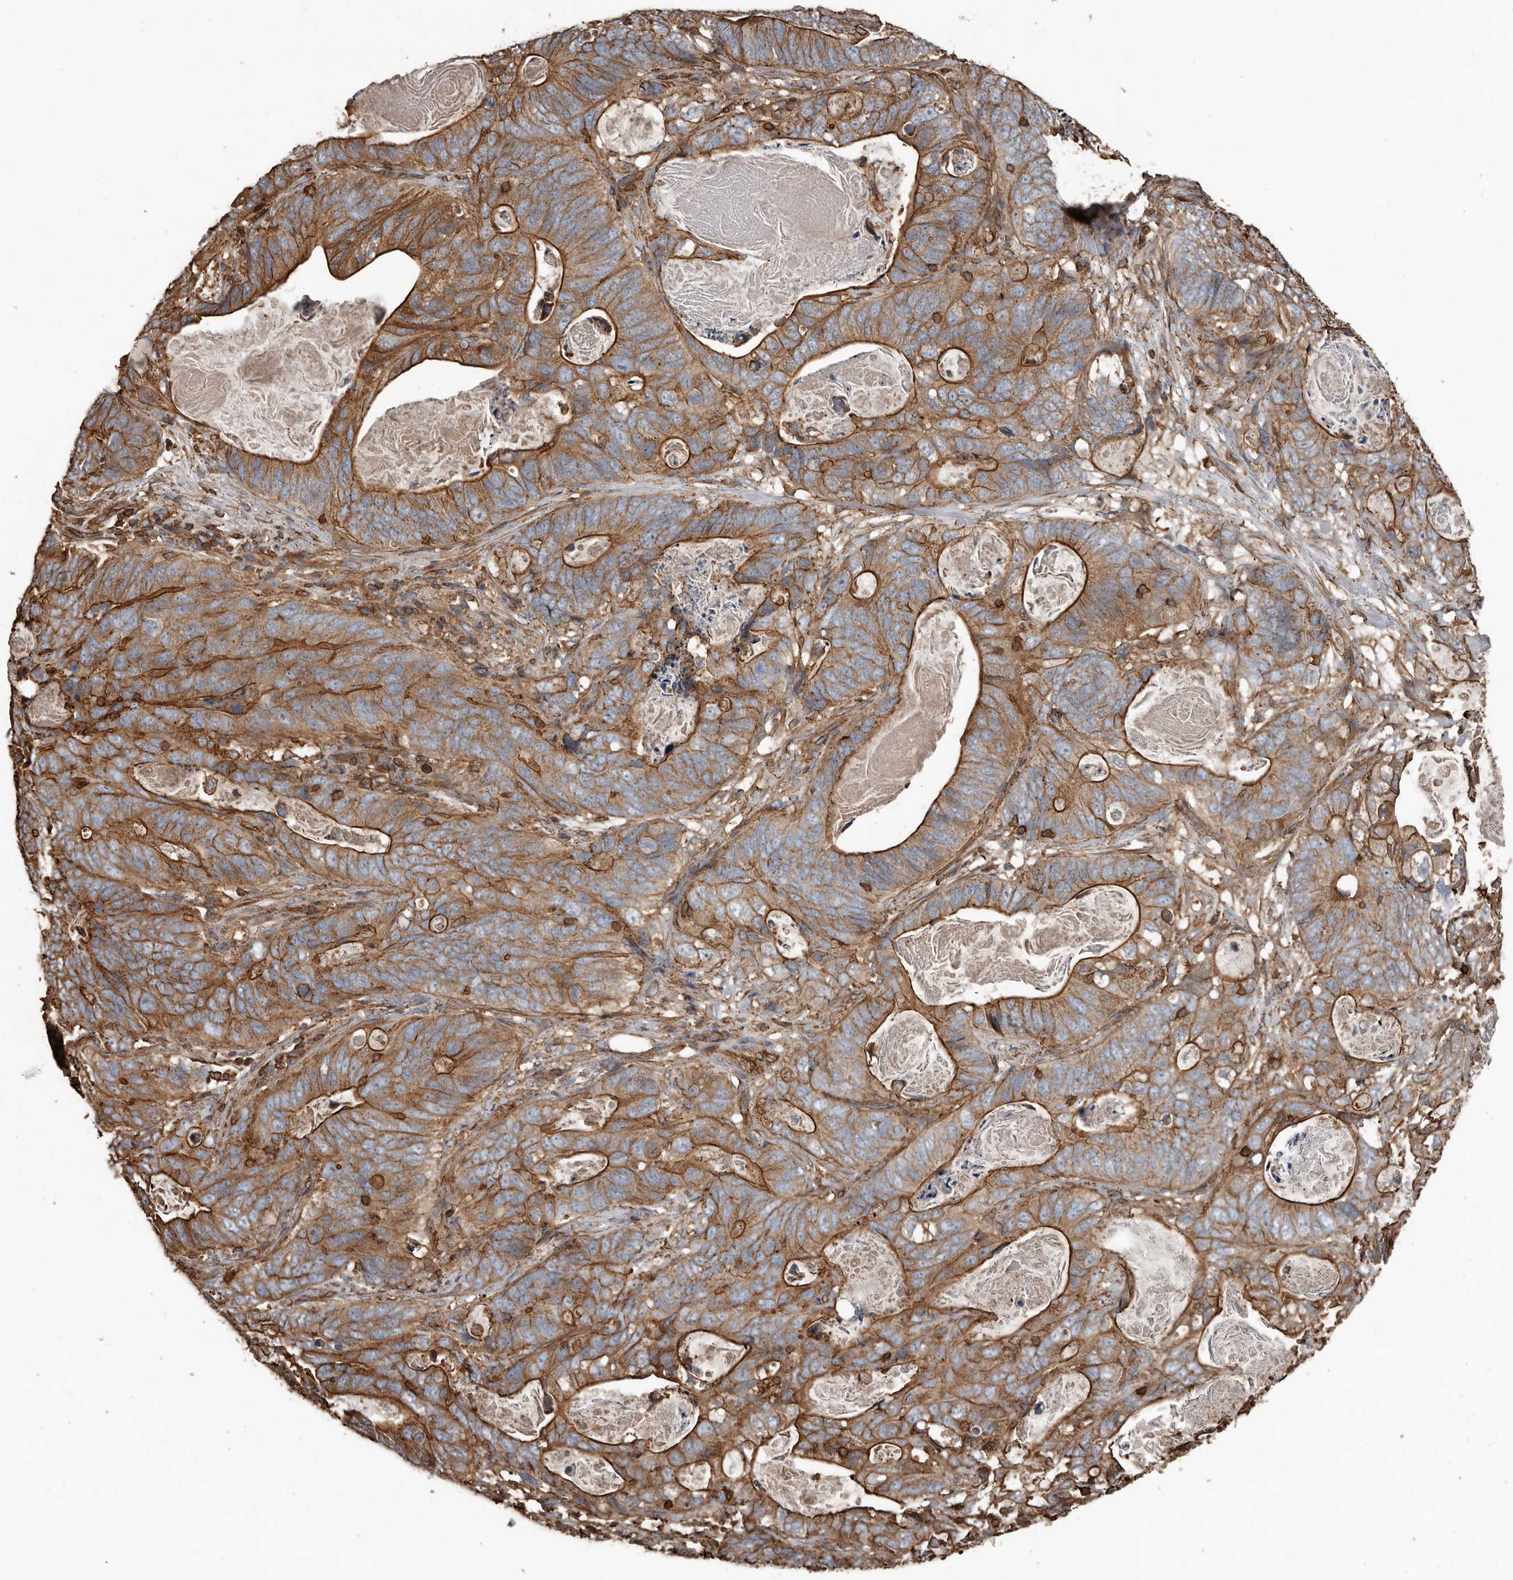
{"staining": {"intensity": "strong", "quantity": "25%-75%", "location": "cytoplasmic/membranous"}, "tissue": "stomach cancer", "cell_type": "Tumor cells", "image_type": "cancer", "snomed": [{"axis": "morphology", "description": "Normal tissue, NOS"}, {"axis": "morphology", "description": "Adenocarcinoma, NOS"}, {"axis": "topography", "description": "Stomach"}], "caption": "Strong cytoplasmic/membranous positivity for a protein is identified in about 25%-75% of tumor cells of adenocarcinoma (stomach) using IHC.", "gene": "DENND6B", "patient": {"sex": "female", "age": 89}}